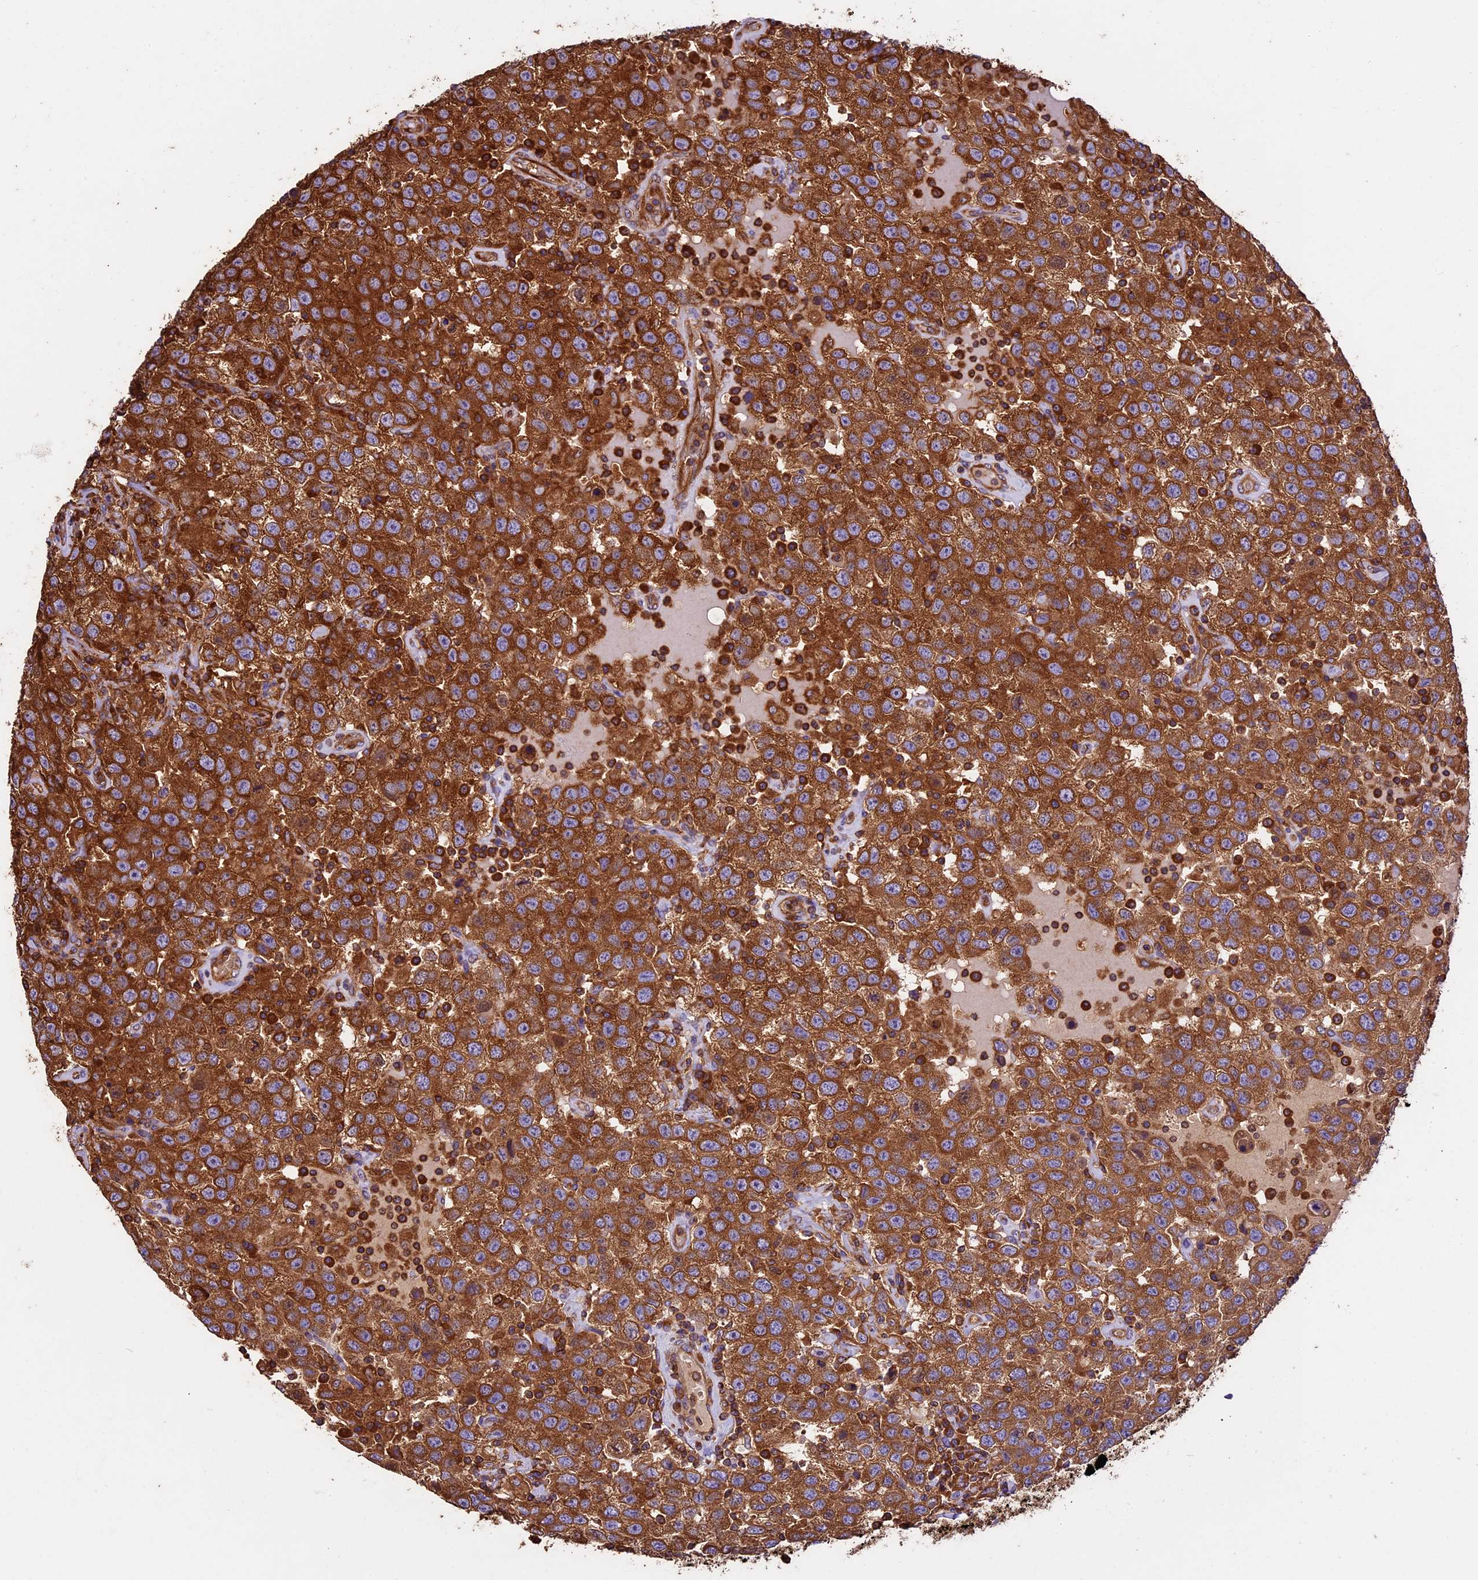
{"staining": {"intensity": "strong", "quantity": ">75%", "location": "cytoplasmic/membranous"}, "tissue": "testis cancer", "cell_type": "Tumor cells", "image_type": "cancer", "snomed": [{"axis": "morphology", "description": "Seminoma, NOS"}, {"axis": "topography", "description": "Testis"}], "caption": "Immunohistochemistry of seminoma (testis) demonstrates high levels of strong cytoplasmic/membranous positivity in about >75% of tumor cells. (DAB IHC with brightfield microscopy, high magnification).", "gene": "KARS1", "patient": {"sex": "male", "age": 41}}